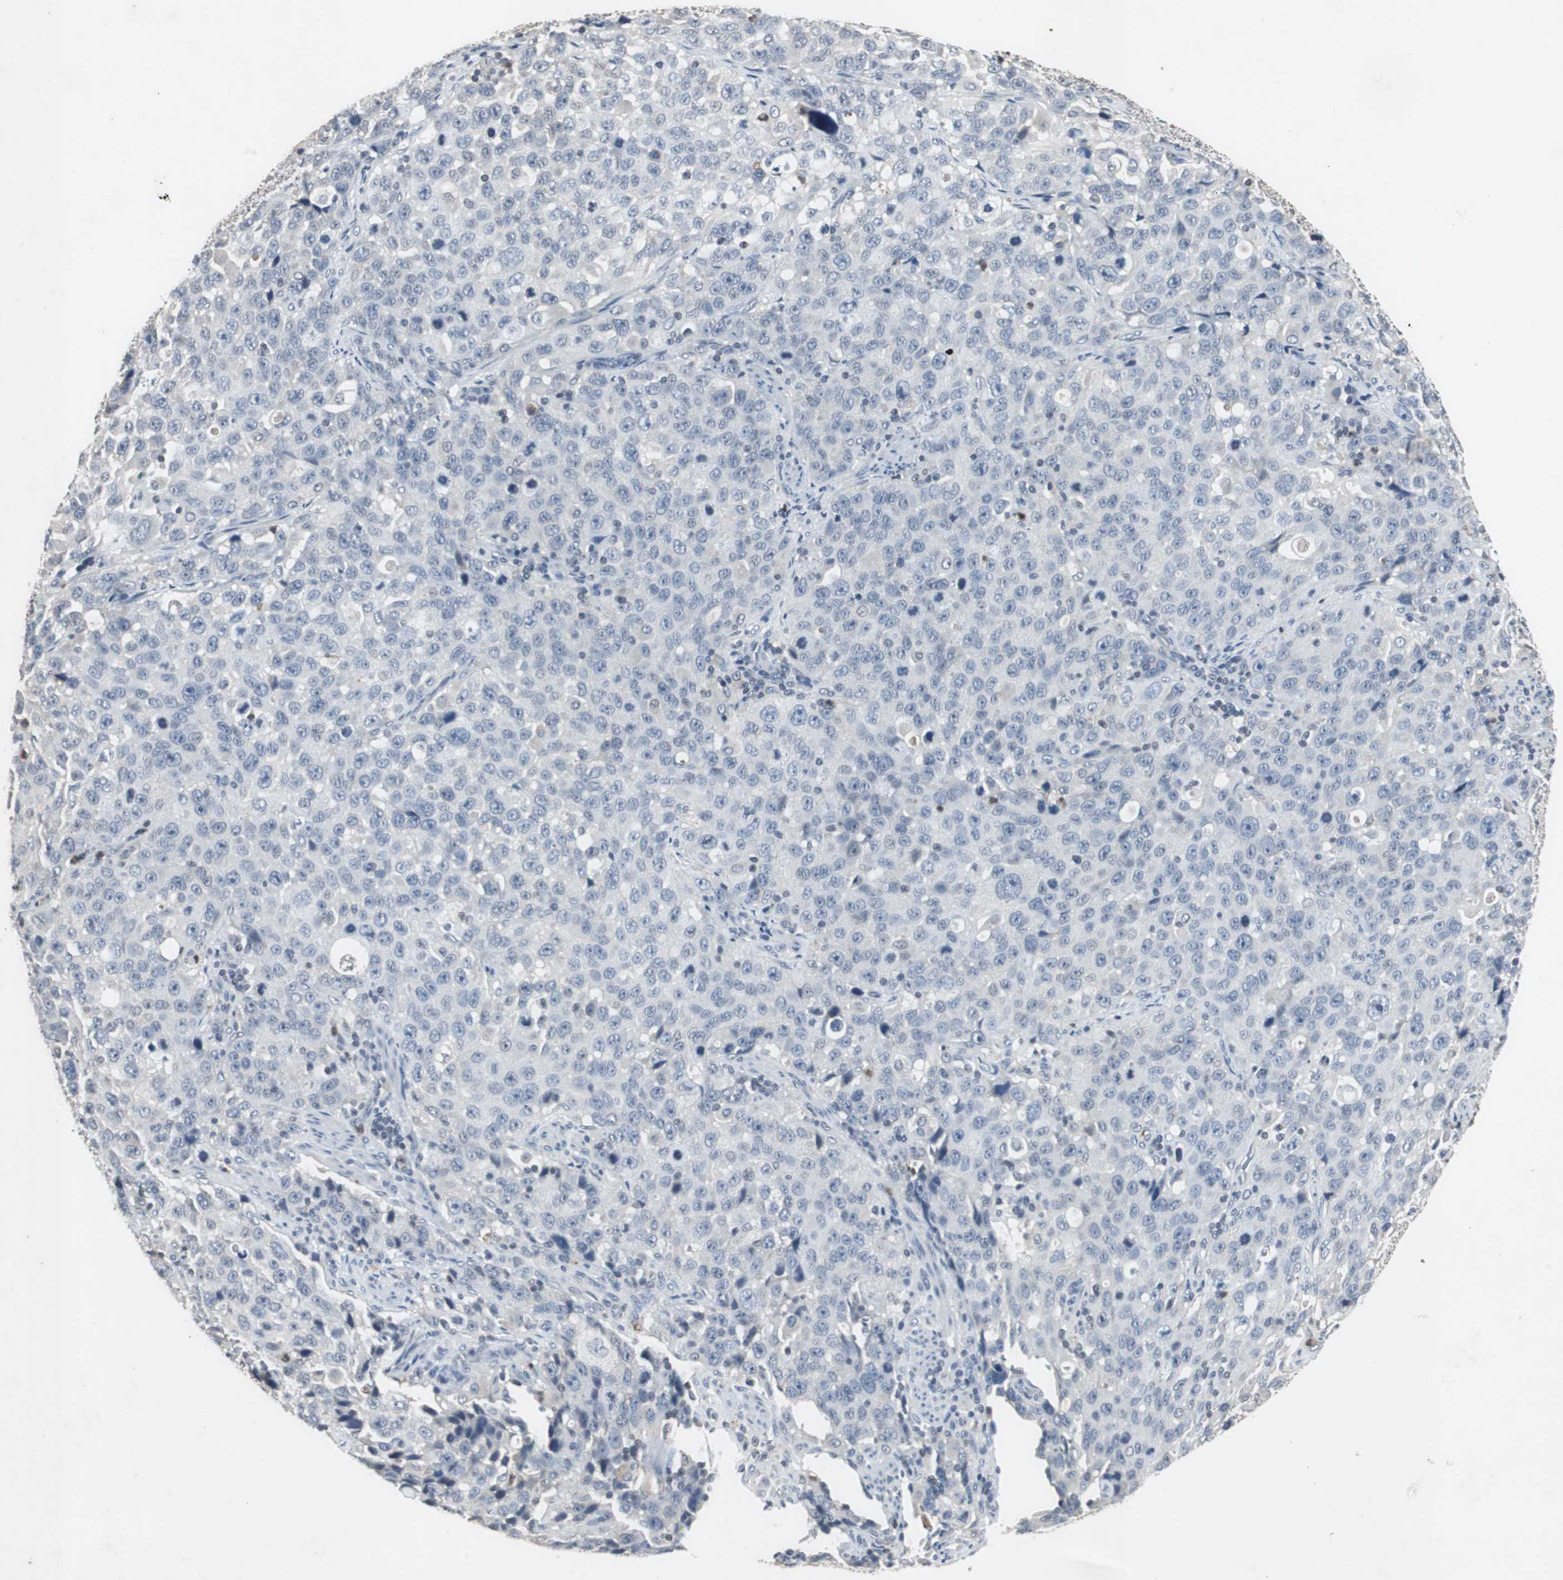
{"staining": {"intensity": "negative", "quantity": "none", "location": "none"}, "tissue": "stomach cancer", "cell_type": "Tumor cells", "image_type": "cancer", "snomed": [{"axis": "morphology", "description": "Normal tissue, NOS"}, {"axis": "morphology", "description": "Adenocarcinoma, NOS"}, {"axis": "topography", "description": "Stomach"}], "caption": "The micrograph demonstrates no staining of tumor cells in adenocarcinoma (stomach).", "gene": "ADNP2", "patient": {"sex": "male", "age": 48}}